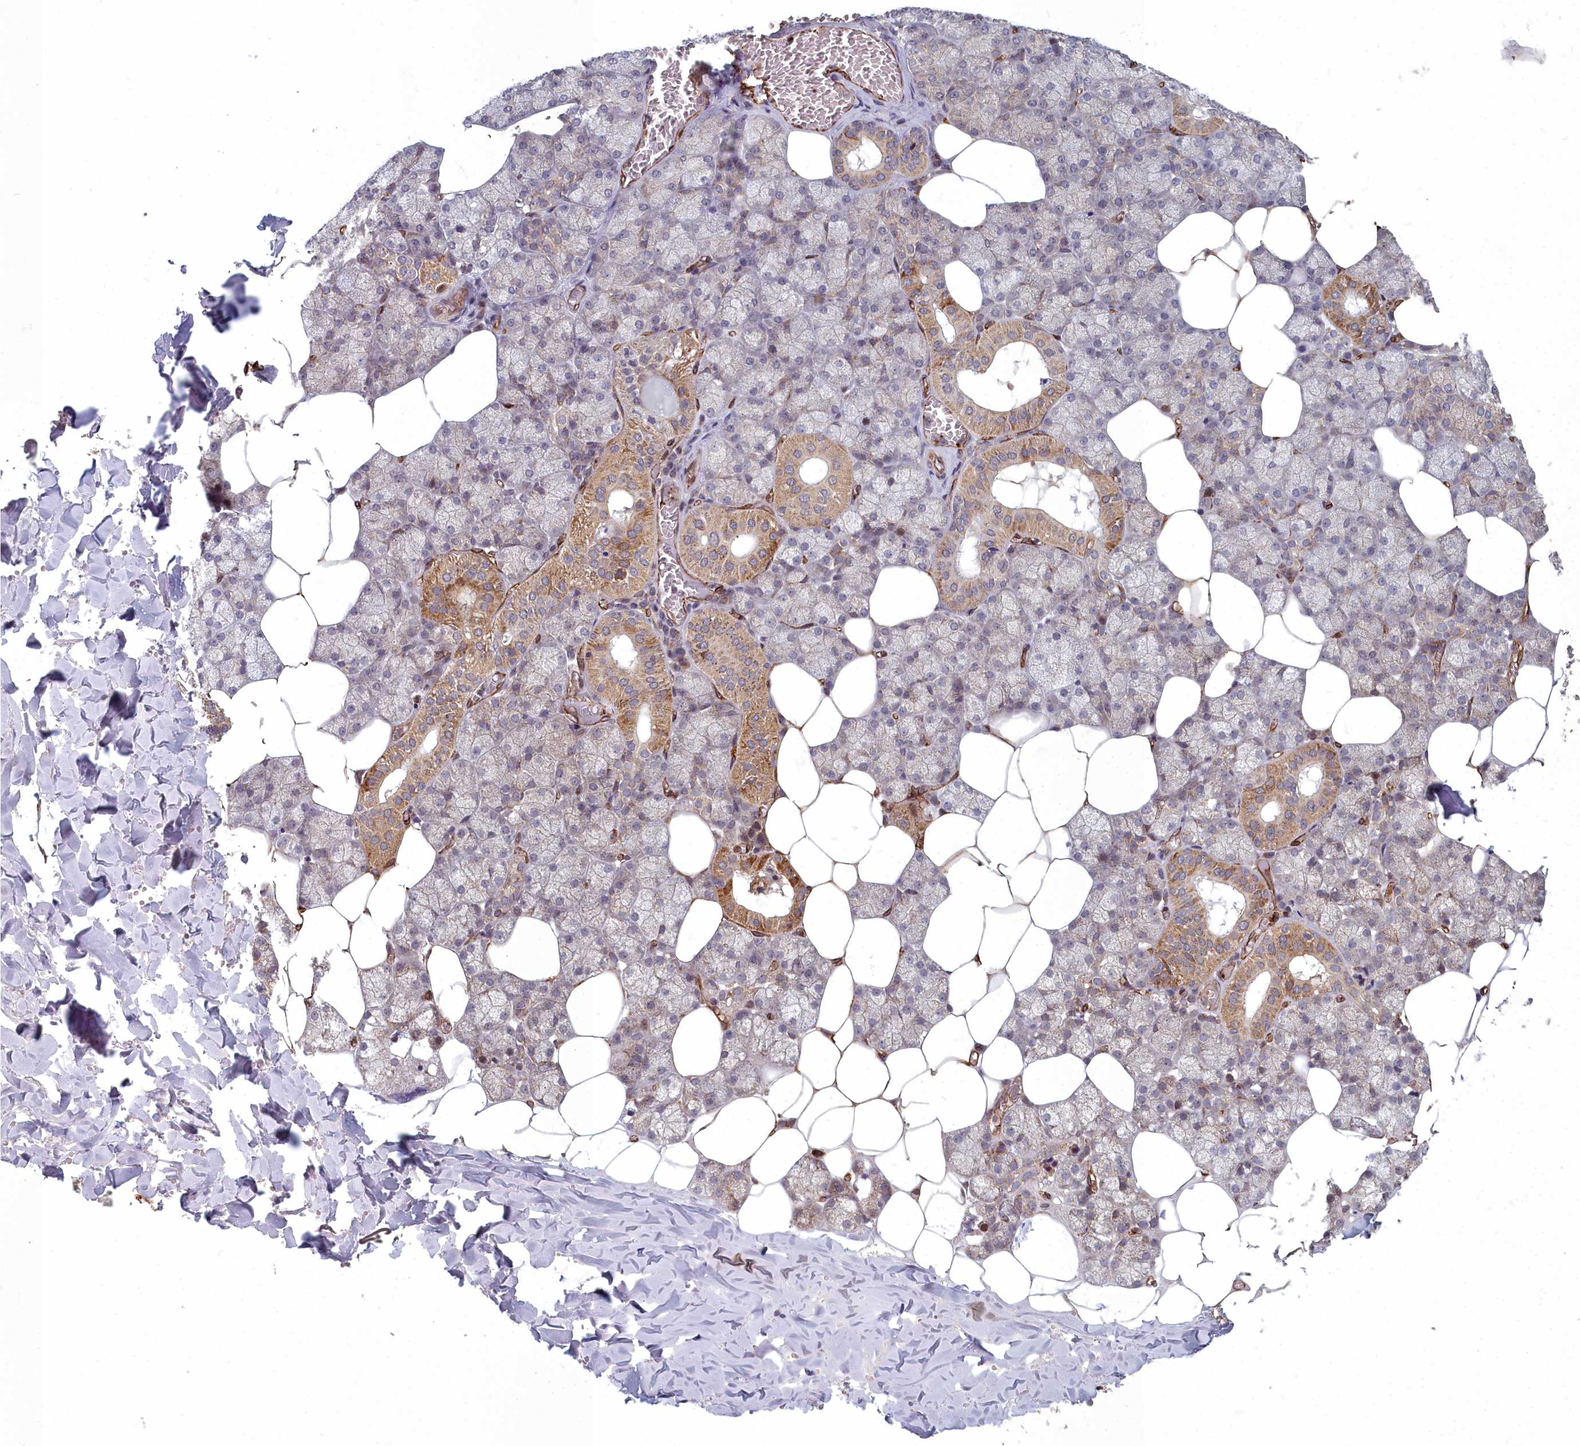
{"staining": {"intensity": "moderate", "quantity": "25%-75%", "location": "cytoplasmic/membranous"}, "tissue": "salivary gland", "cell_type": "Glandular cells", "image_type": "normal", "snomed": [{"axis": "morphology", "description": "Normal tissue, NOS"}, {"axis": "topography", "description": "Salivary gland"}], "caption": "Salivary gland was stained to show a protein in brown. There is medium levels of moderate cytoplasmic/membranous expression in approximately 25%-75% of glandular cells. The protein of interest is stained brown, and the nuclei are stained in blue (DAB IHC with brightfield microscopy, high magnification).", "gene": "TSPYL4", "patient": {"sex": "male", "age": 62}}